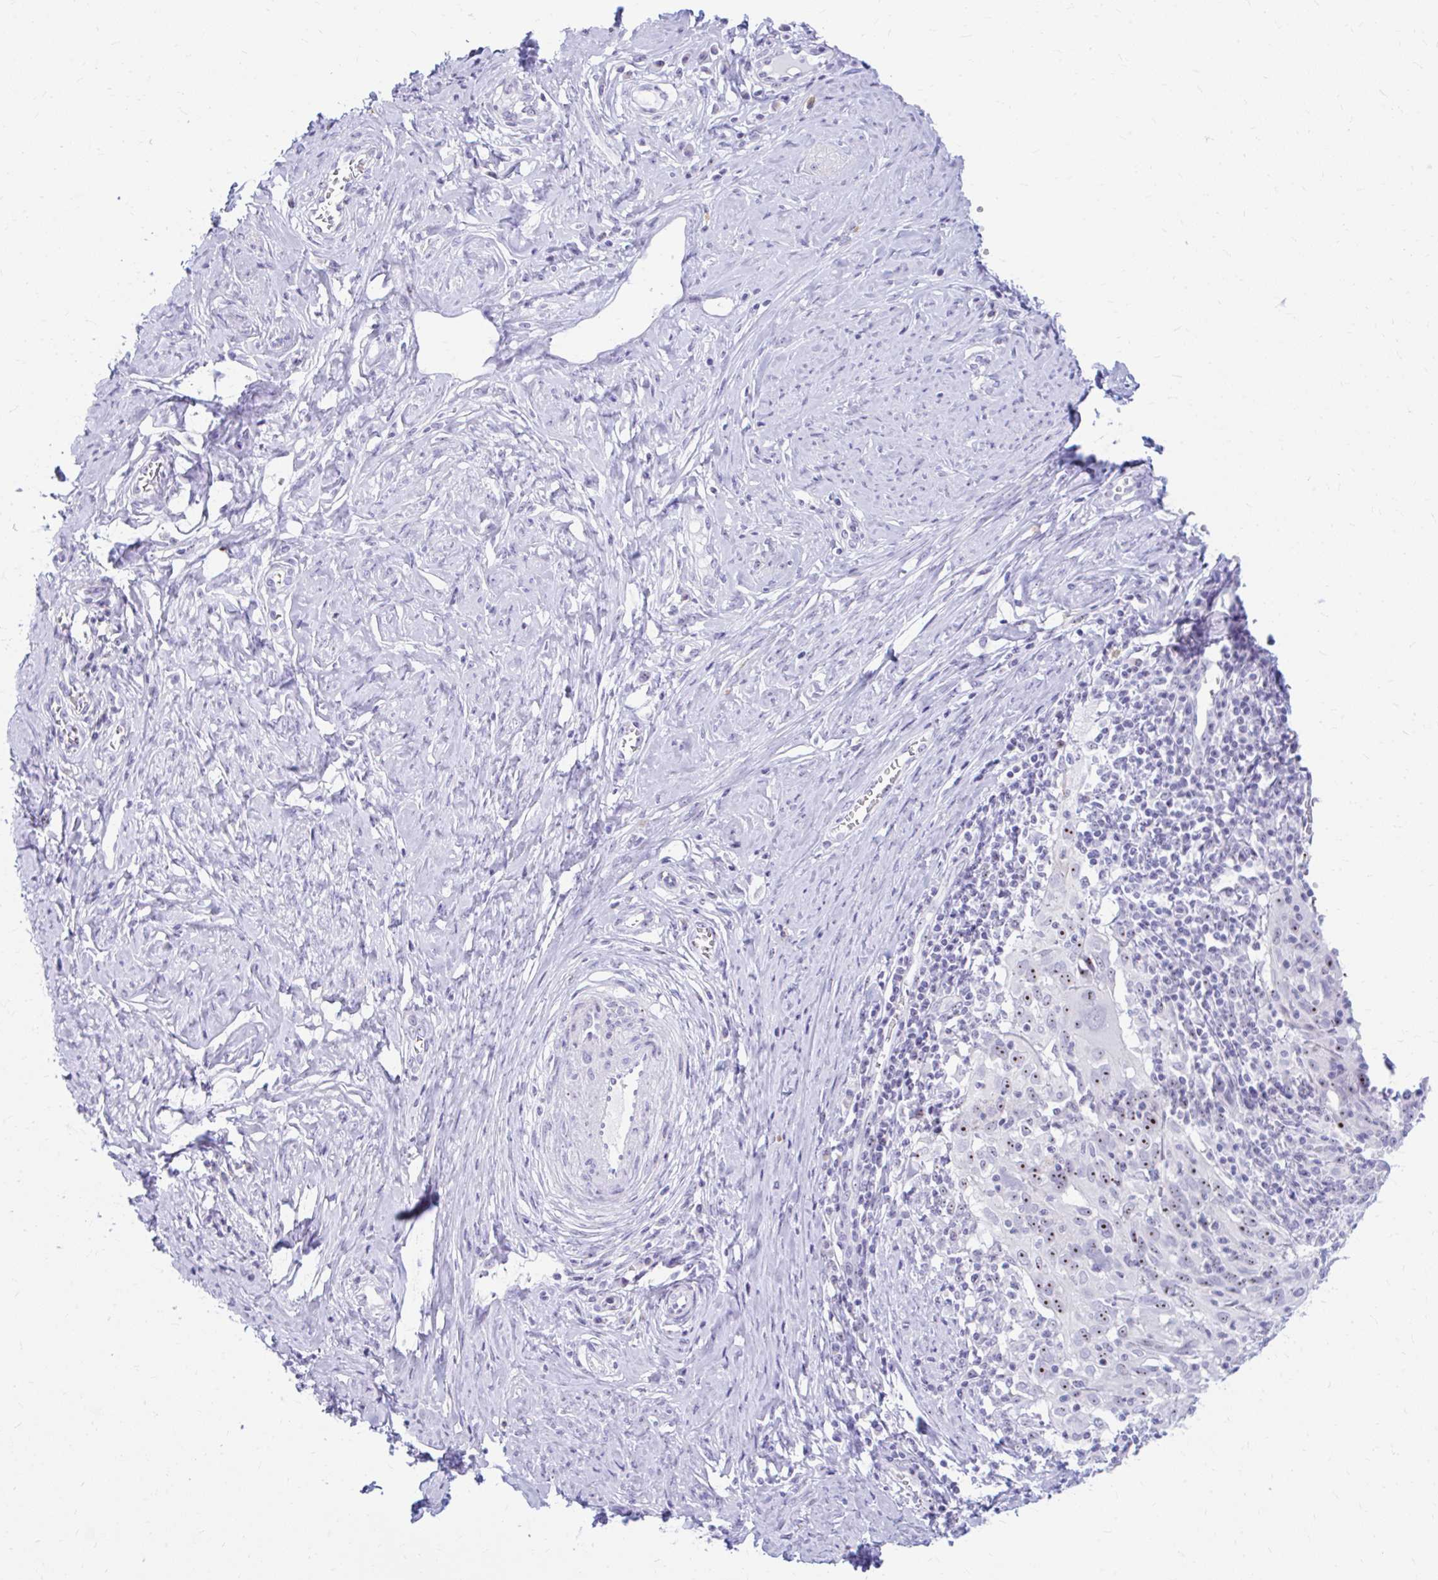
{"staining": {"intensity": "moderate", "quantity": ">75%", "location": "nuclear"}, "tissue": "cervical cancer", "cell_type": "Tumor cells", "image_type": "cancer", "snomed": [{"axis": "morphology", "description": "Normal tissue, NOS"}, {"axis": "morphology", "description": "Squamous cell carcinoma, NOS"}, {"axis": "topography", "description": "Cervix"}], "caption": "Immunohistochemical staining of human cervical cancer (squamous cell carcinoma) shows moderate nuclear protein positivity in about >75% of tumor cells. Immunohistochemistry stains the protein in brown and the nuclei are stained blue.", "gene": "FTSJ3", "patient": {"sex": "female", "age": 31}}